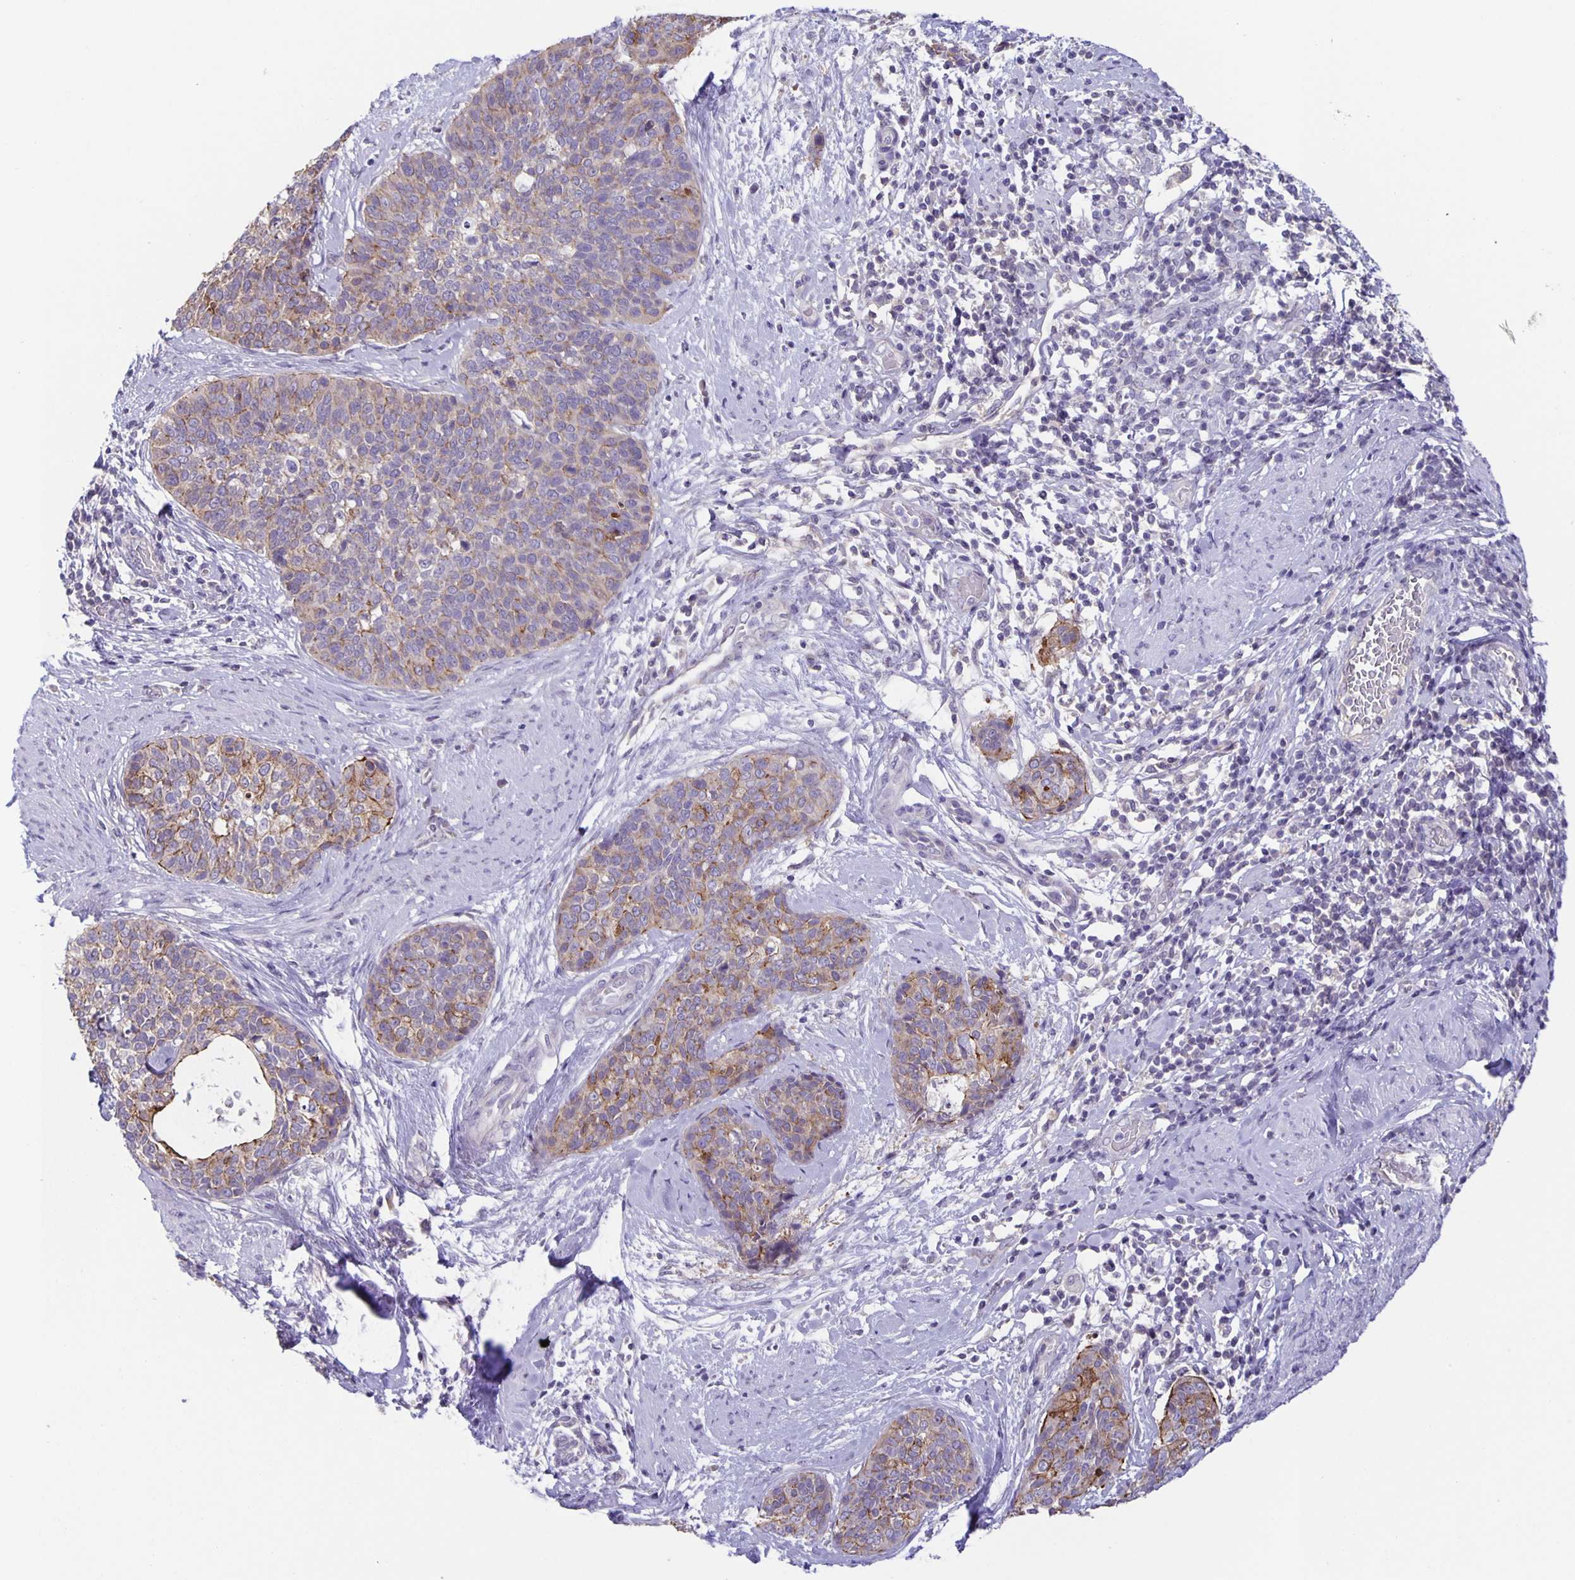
{"staining": {"intensity": "weak", "quantity": "25%-75%", "location": "cytoplasmic/membranous"}, "tissue": "cervical cancer", "cell_type": "Tumor cells", "image_type": "cancer", "snomed": [{"axis": "morphology", "description": "Squamous cell carcinoma, NOS"}, {"axis": "topography", "description": "Cervix"}], "caption": "An image showing weak cytoplasmic/membranous positivity in about 25%-75% of tumor cells in squamous cell carcinoma (cervical), as visualized by brown immunohistochemical staining.", "gene": "PTPN3", "patient": {"sex": "female", "age": 69}}